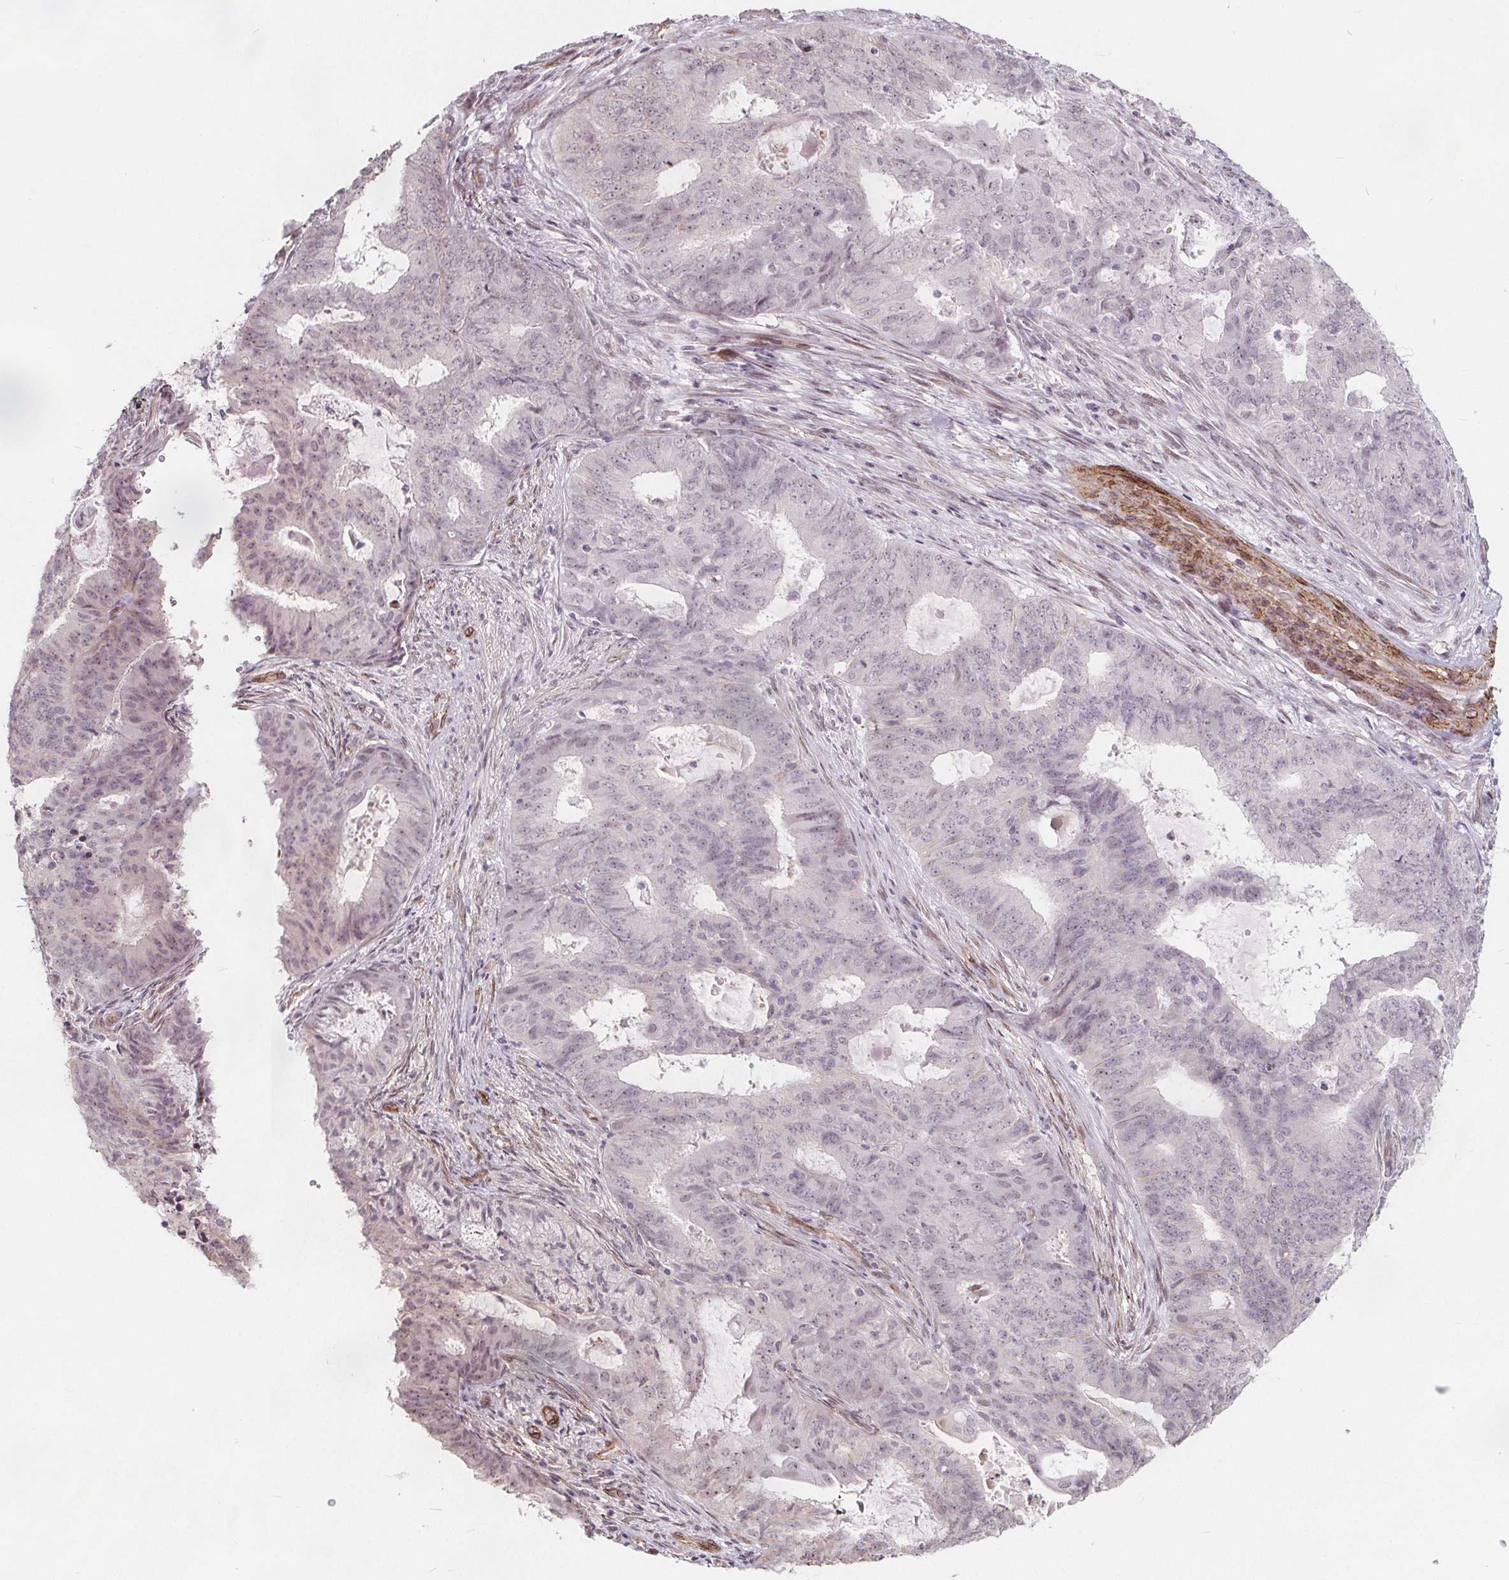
{"staining": {"intensity": "negative", "quantity": "none", "location": "none"}, "tissue": "endometrial cancer", "cell_type": "Tumor cells", "image_type": "cancer", "snomed": [{"axis": "morphology", "description": "Adenocarcinoma, NOS"}, {"axis": "topography", "description": "Endometrium"}], "caption": "Immunohistochemistry (IHC) of human adenocarcinoma (endometrial) exhibits no expression in tumor cells. (Stains: DAB (3,3'-diaminobenzidine) IHC with hematoxylin counter stain, Microscopy: brightfield microscopy at high magnification).", "gene": "HAS1", "patient": {"sex": "female", "age": 62}}